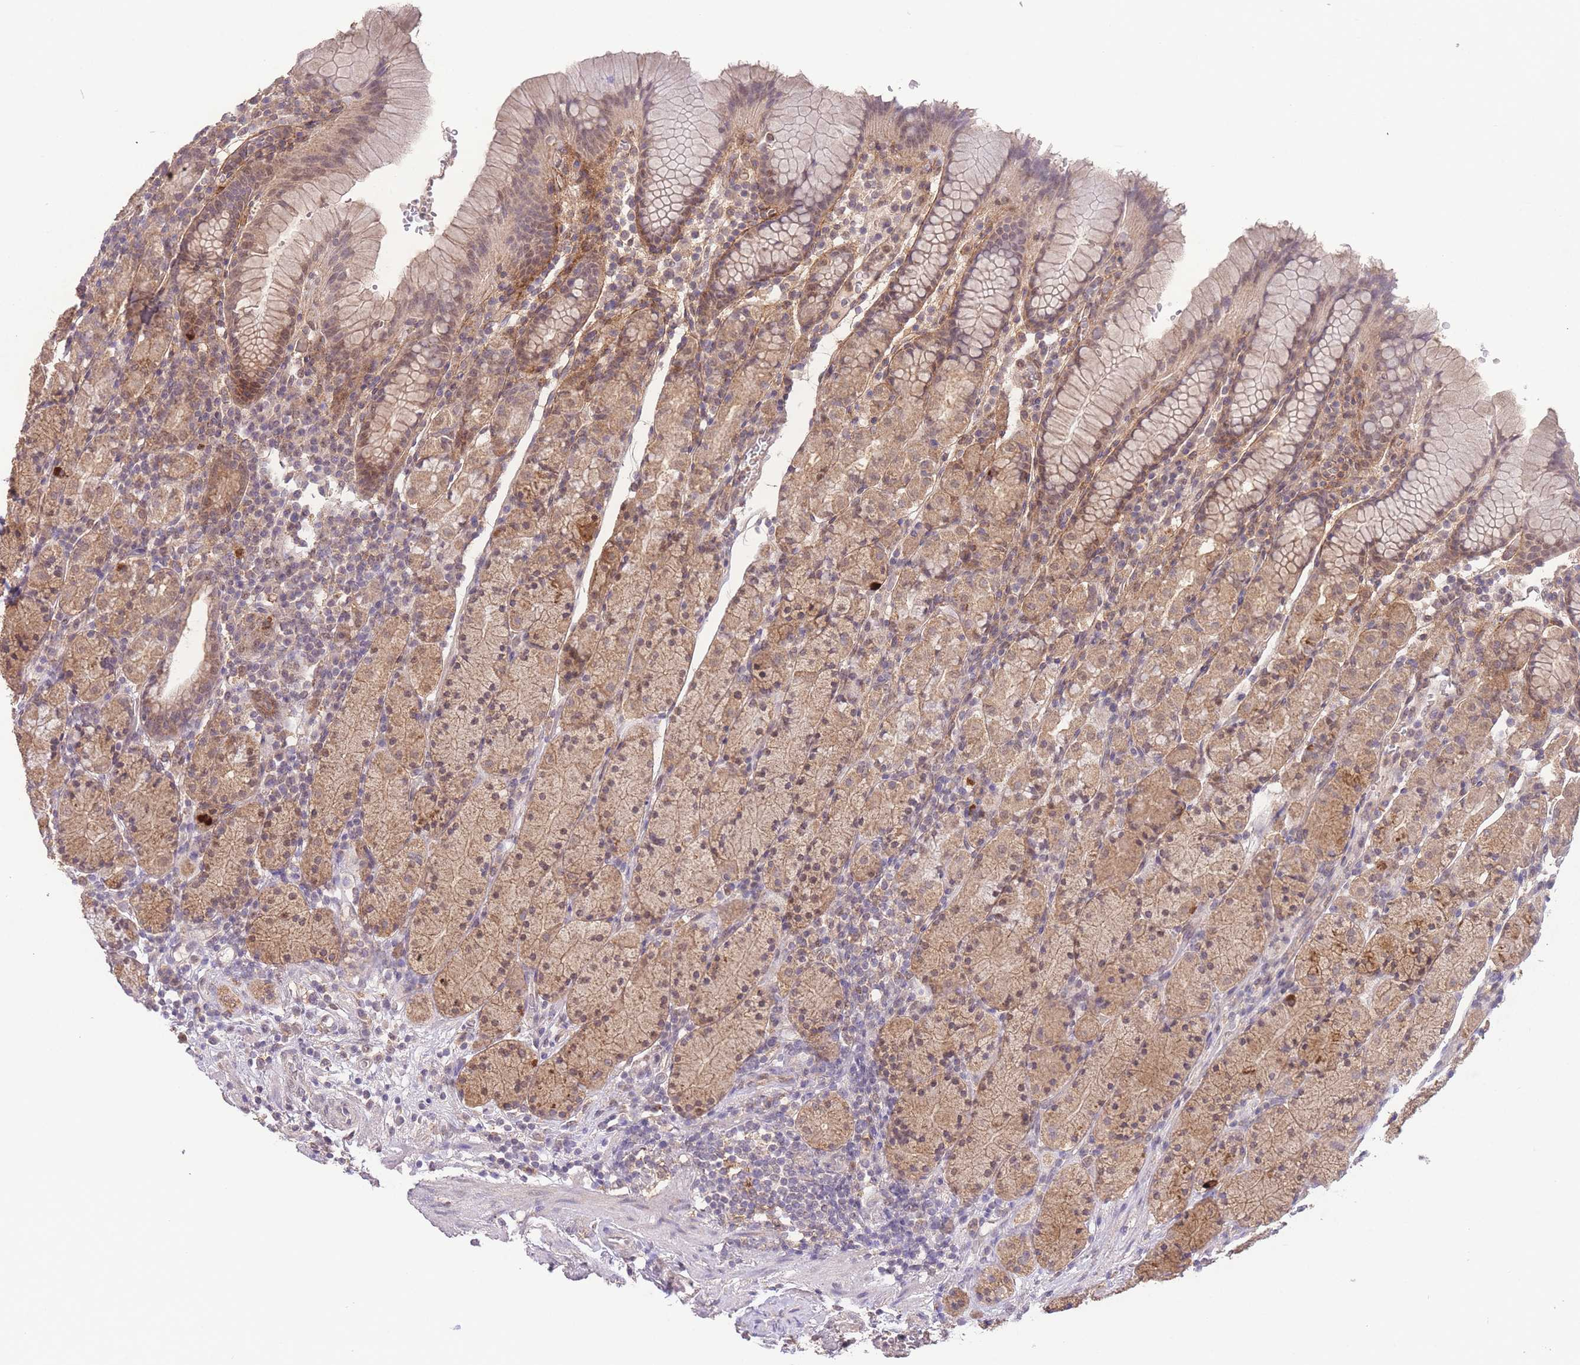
{"staining": {"intensity": "moderate", "quantity": ">75%", "location": "cytoplasmic/membranous,nuclear"}, "tissue": "stomach", "cell_type": "Glandular cells", "image_type": "normal", "snomed": [{"axis": "morphology", "description": "Normal tissue, NOS"}, {"axis": "topography", "description": "Stomach, upper"}, {"axis": "topography", "description": "Stomach"}], "caption": "Immunohistochemical staining of unremarkable human stomach shows >75% levels of moderate cytoplasmic/membranous,nuclear protein expression in approximately >75% of glandular cells.", "gene": "RNF144B", "patient": {"sex": "male", "age": 62}}